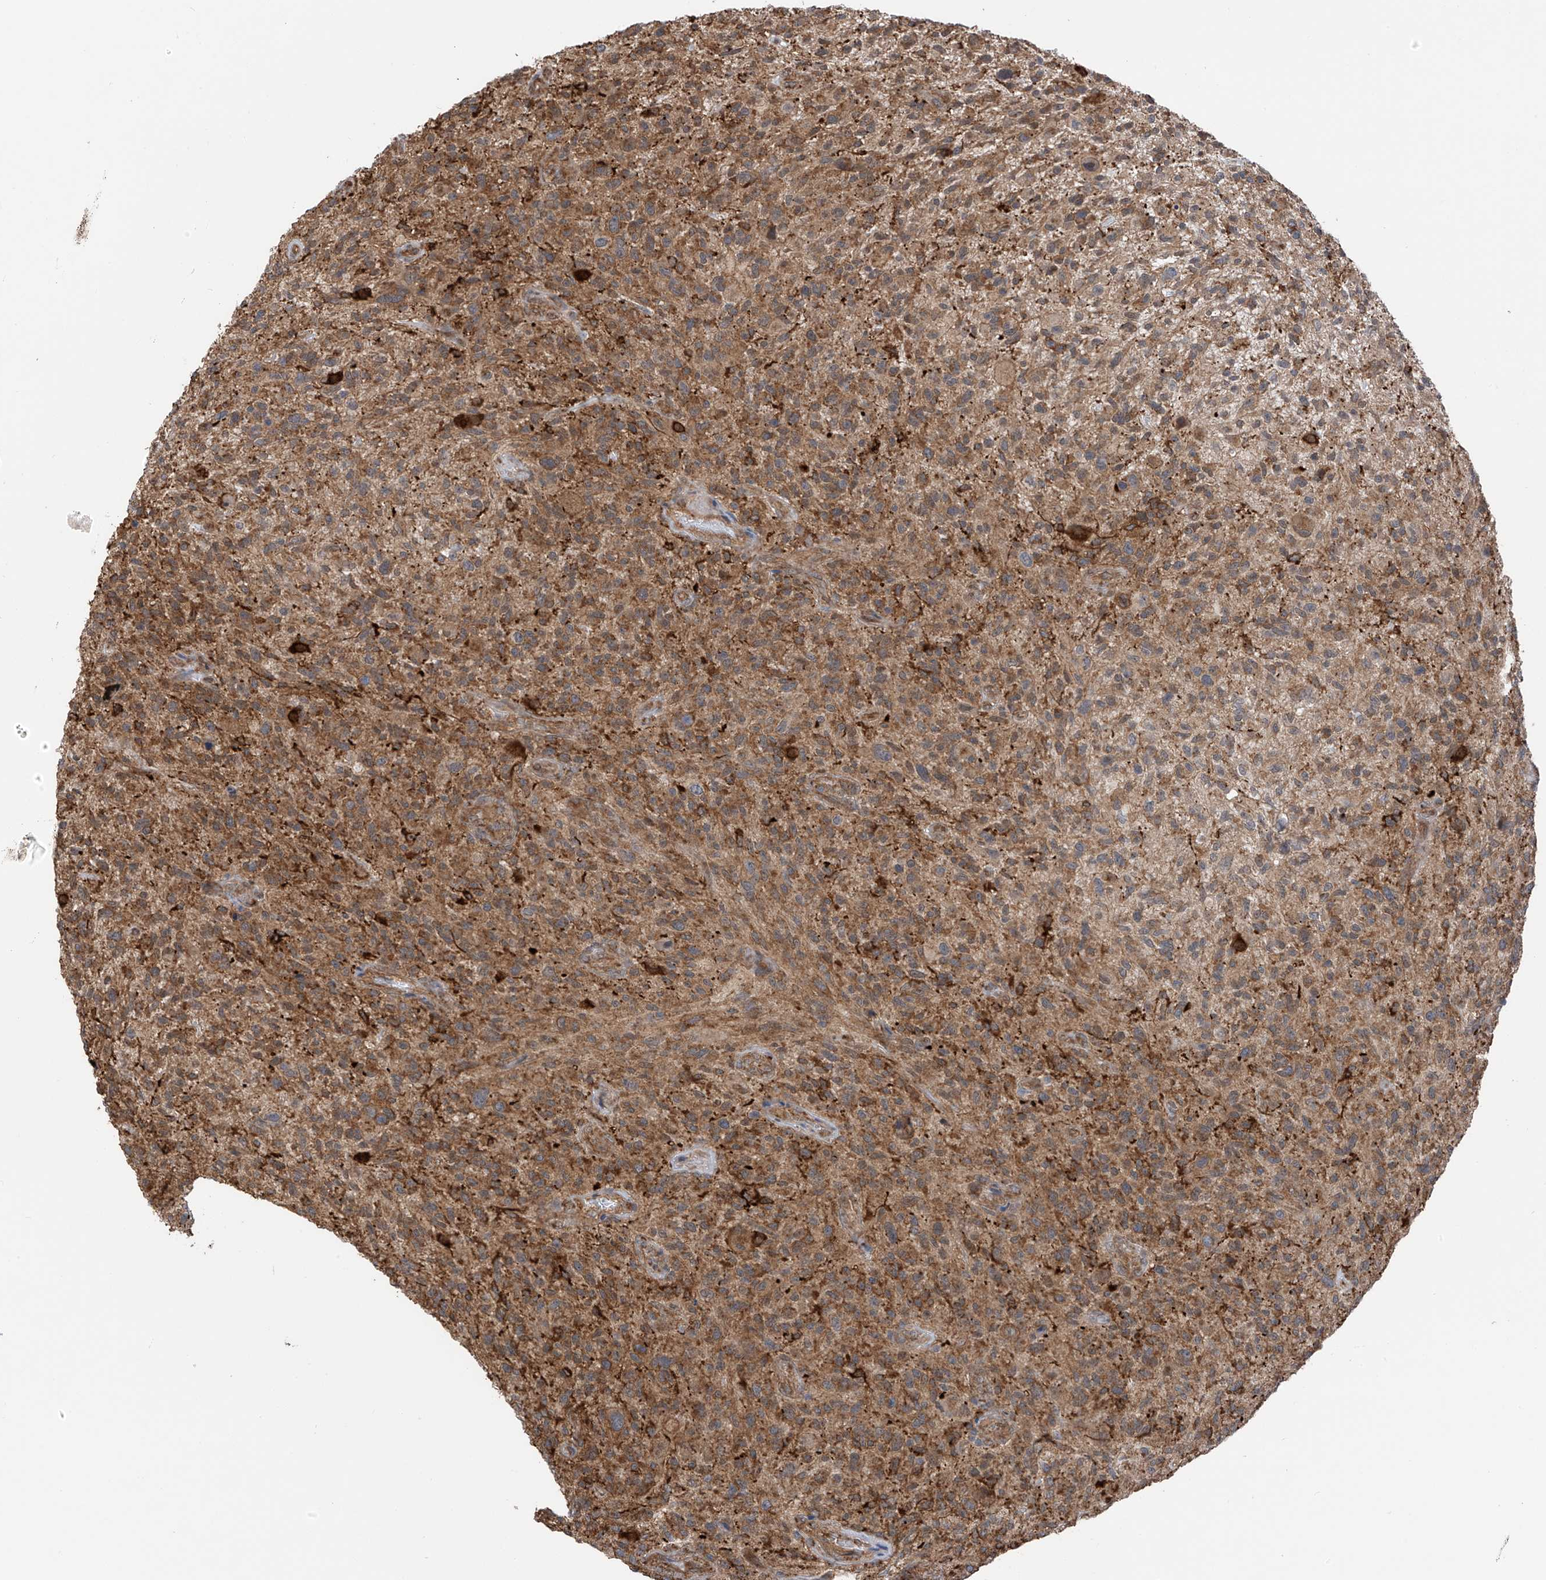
{"staining": {"intensity": "weak", "quantity": ">75%", "location": "cytoplasmic/membranous"}, "tissue": "glioma", "cell_type": "Tumor cells", "image_type": "cancer", "snomed": [{"axis": "morphology", "description": "Glioma, malignant, High grade"}, {"axis": "topography", "description": "Brain"}], "caption": "This micrograph demonstrates immunohistochemistry (IHC) staining of high-grade glioma (malignant), with low weak cytoplasmic/membranous staining in about >75% of tumor cells.", "gene": "ZNF189", "patient": {"sex": "male", "age": 47}}